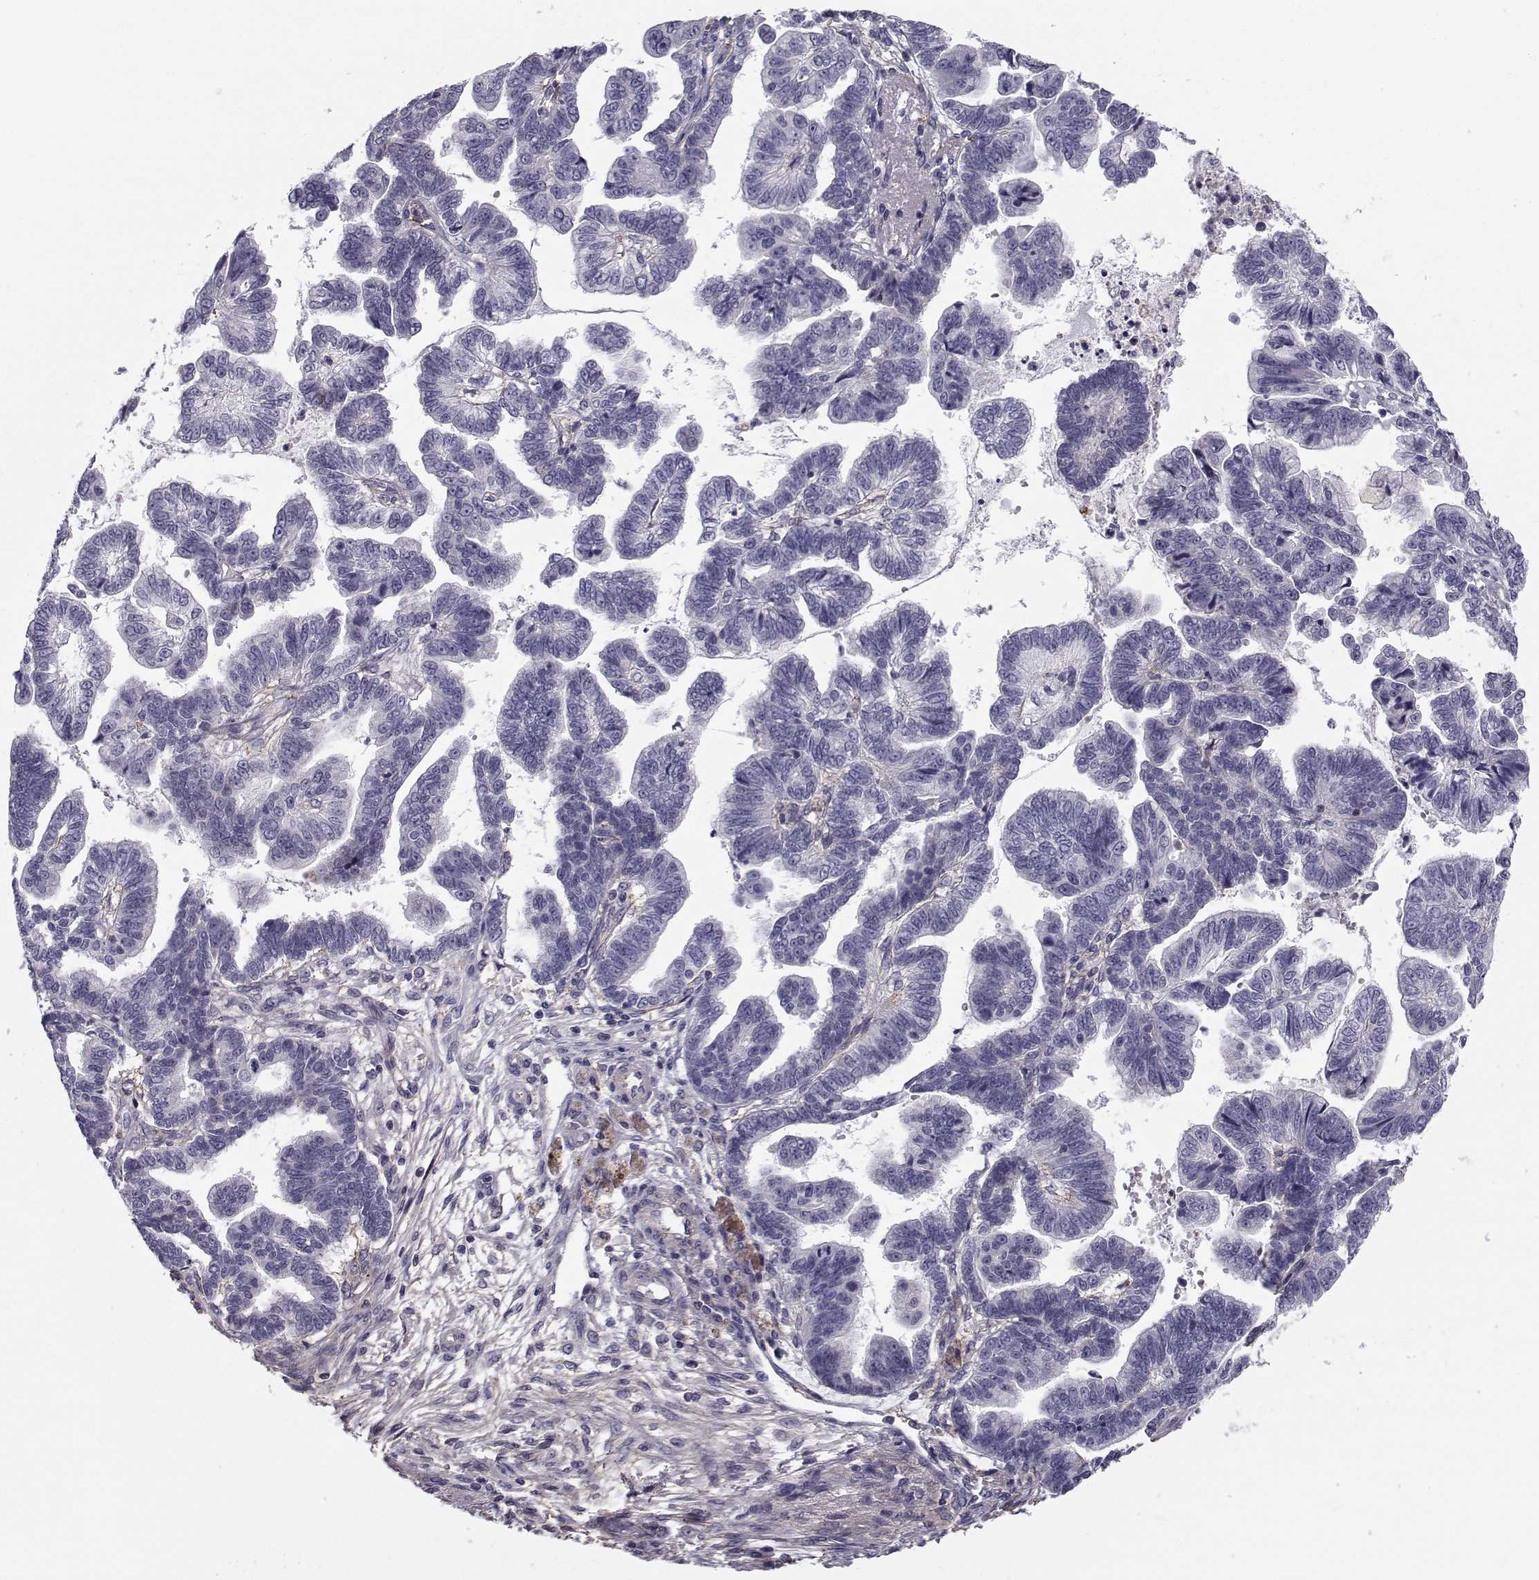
{"staining": {"intensity": "negative", "quantity": "none", "location": "none"}, "tissue": "stomach cancer", "cell_type": "Tumor cells", "image_type": "cancer", "snomed": [{"axis": "morphology", "description": "Adenocarcinoma, NOS"}, {"axis": "topography", "description": "Stomach"}], "caption": "This is an IHC photomicrograph of adenocarcinoma (stomach). There is no staining in tumor cells.", "gene": "LRRC27", "patient": {"sex": "male", "age": 83}}